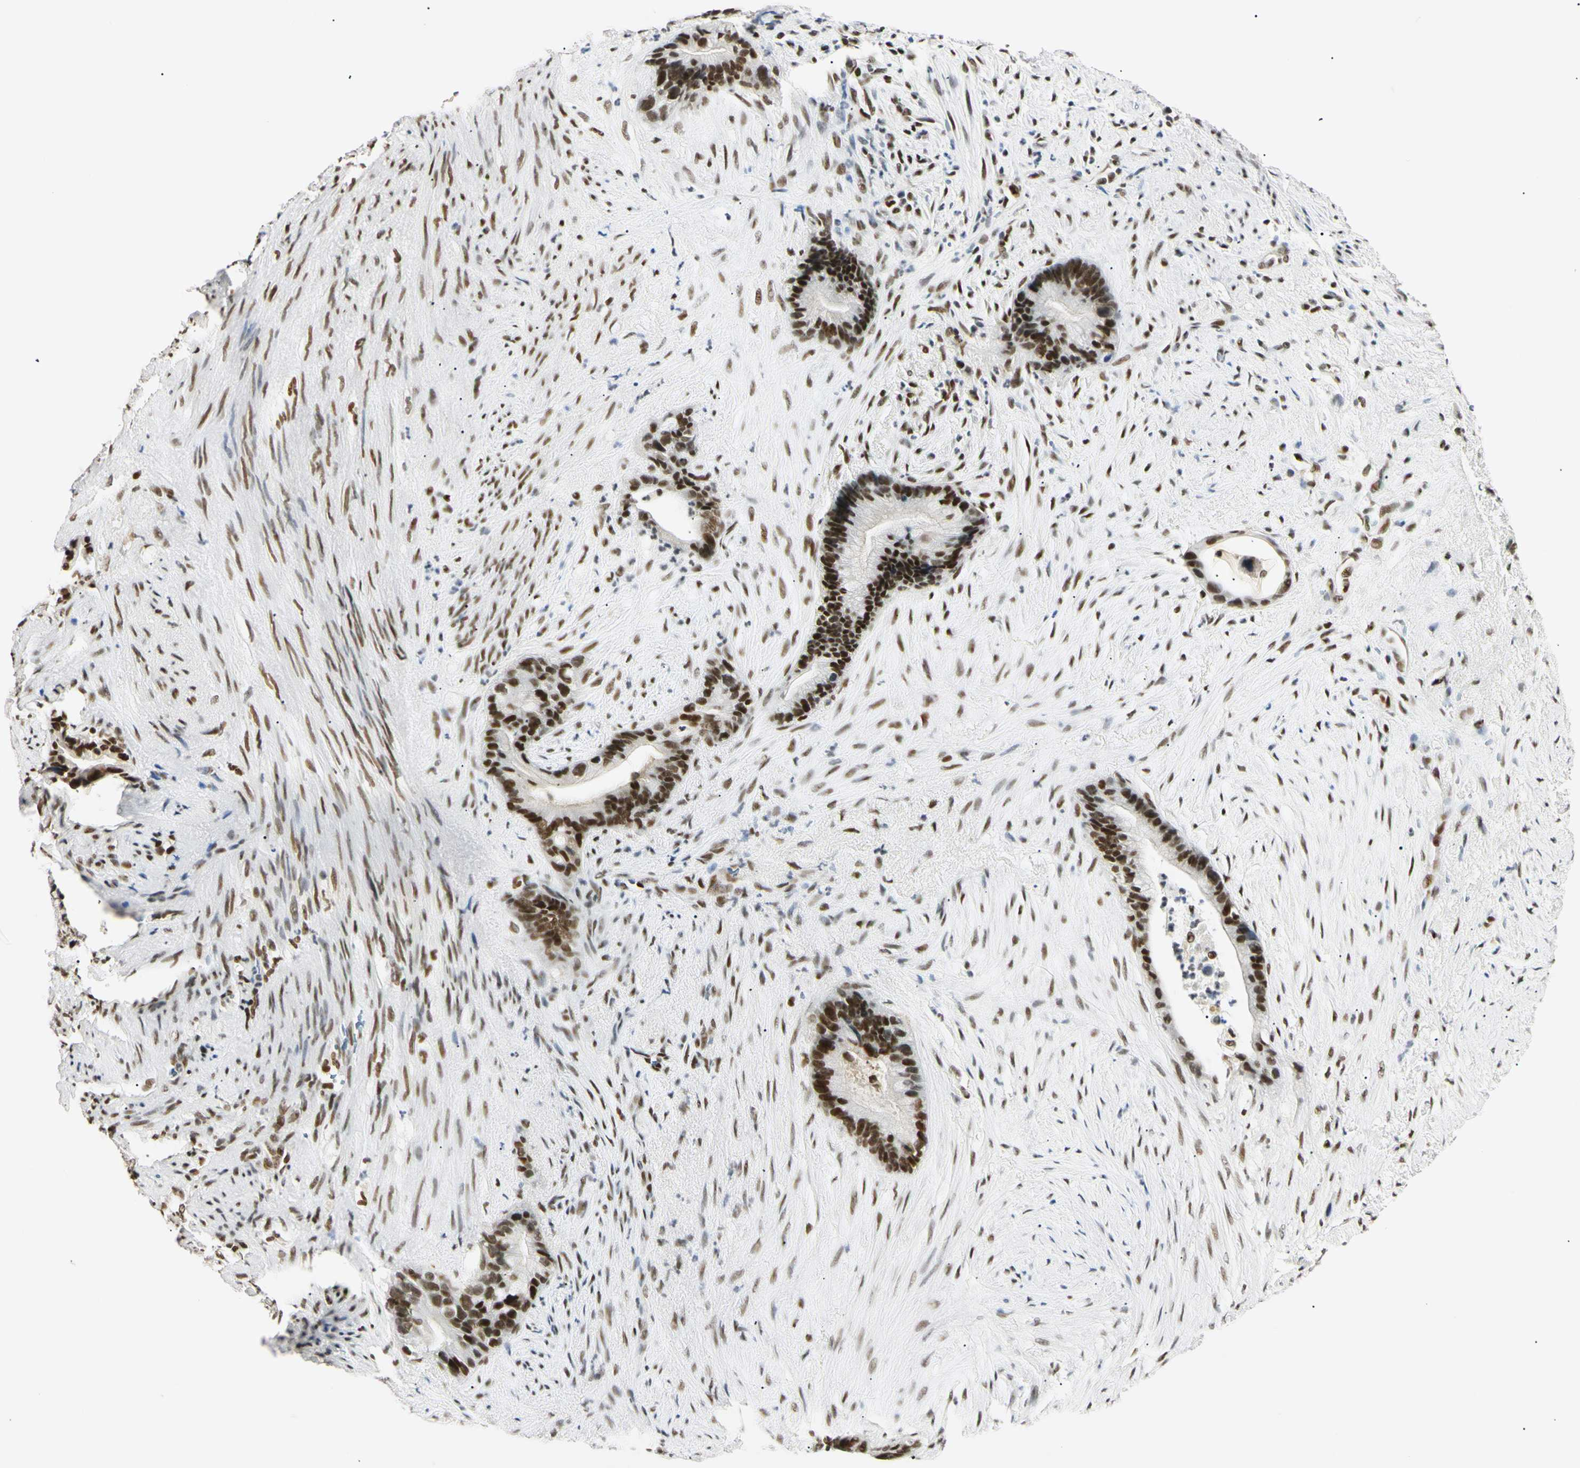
{"staining": {"intensity": "strong", "quantity": ">75%", "location": "nuclear"}, "tissue": "liver cancer", "cell_type": "Tumor cells", "image_type": "cancer", "snomed": [{"axis": "morphology", "description": "Cholangiocarcinoma"}, {"axis": "topography", "description": "Liver"}], "caption": "Tumor cells exhibit high levels of strong nuclear positivity in about >75% of cells in liver cancer (cholangiocarcinoma).", "gene": "ZNF134", "patient": {"sex": "female", "age": 55}}